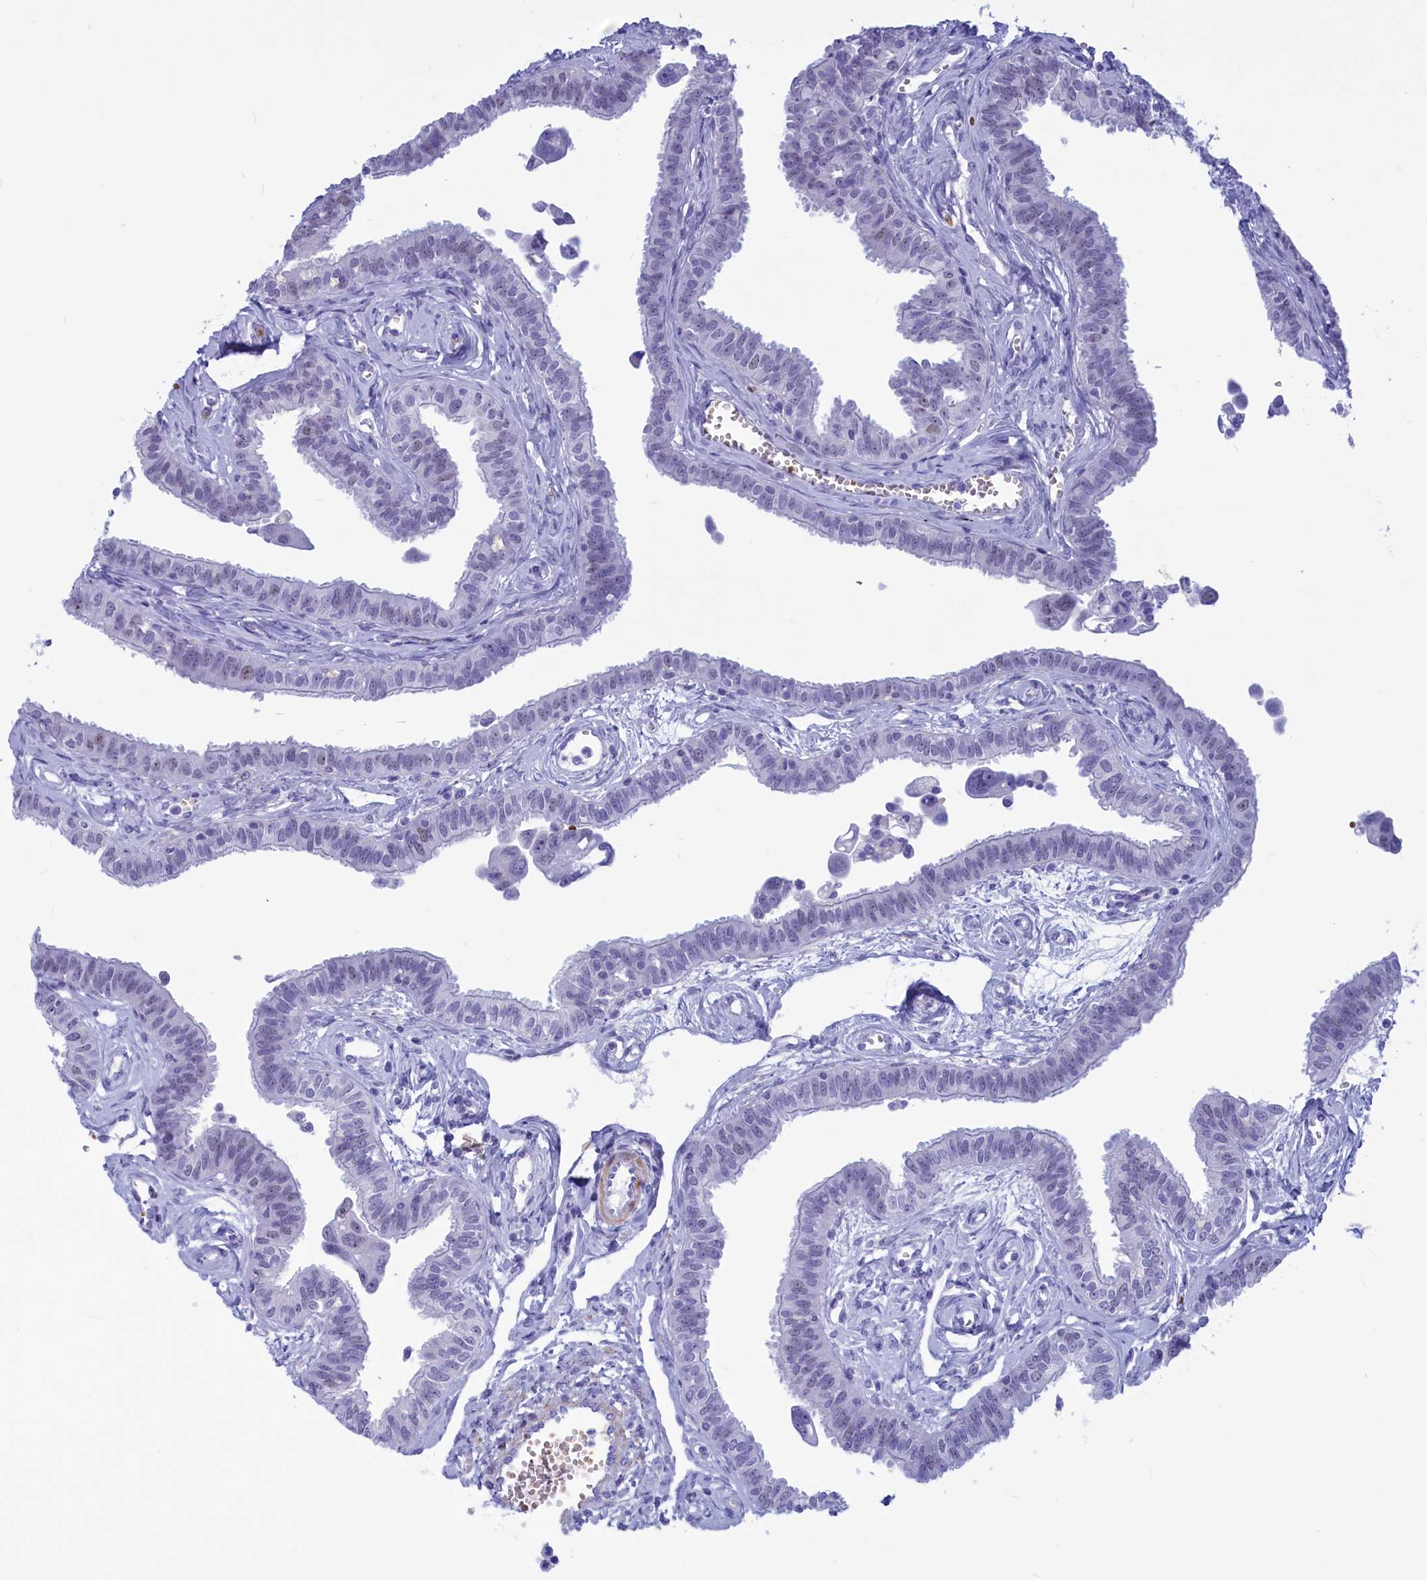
{"staining": {"intensity": "negative", "quantity": "none", "location": "none"}, "tissue": "fallopian tube", "cell_type": "Glandular cells", "image_type": "normal", "snomed": [{"axis": "morphology", "description": "Normal tissue, NOS"}, {"axis": "morphology", "description": "Carcinoma, NOS"}, {"axis": "topography", "description": "Fallopian tube"}, {"axis": "topography", "description": "Ovary"}], "caption": "Glandular cells show no significant positivity in benign fallopian tube.", "gene": "GAPDHS", "patient": {"sex": "female", "age": 59}}